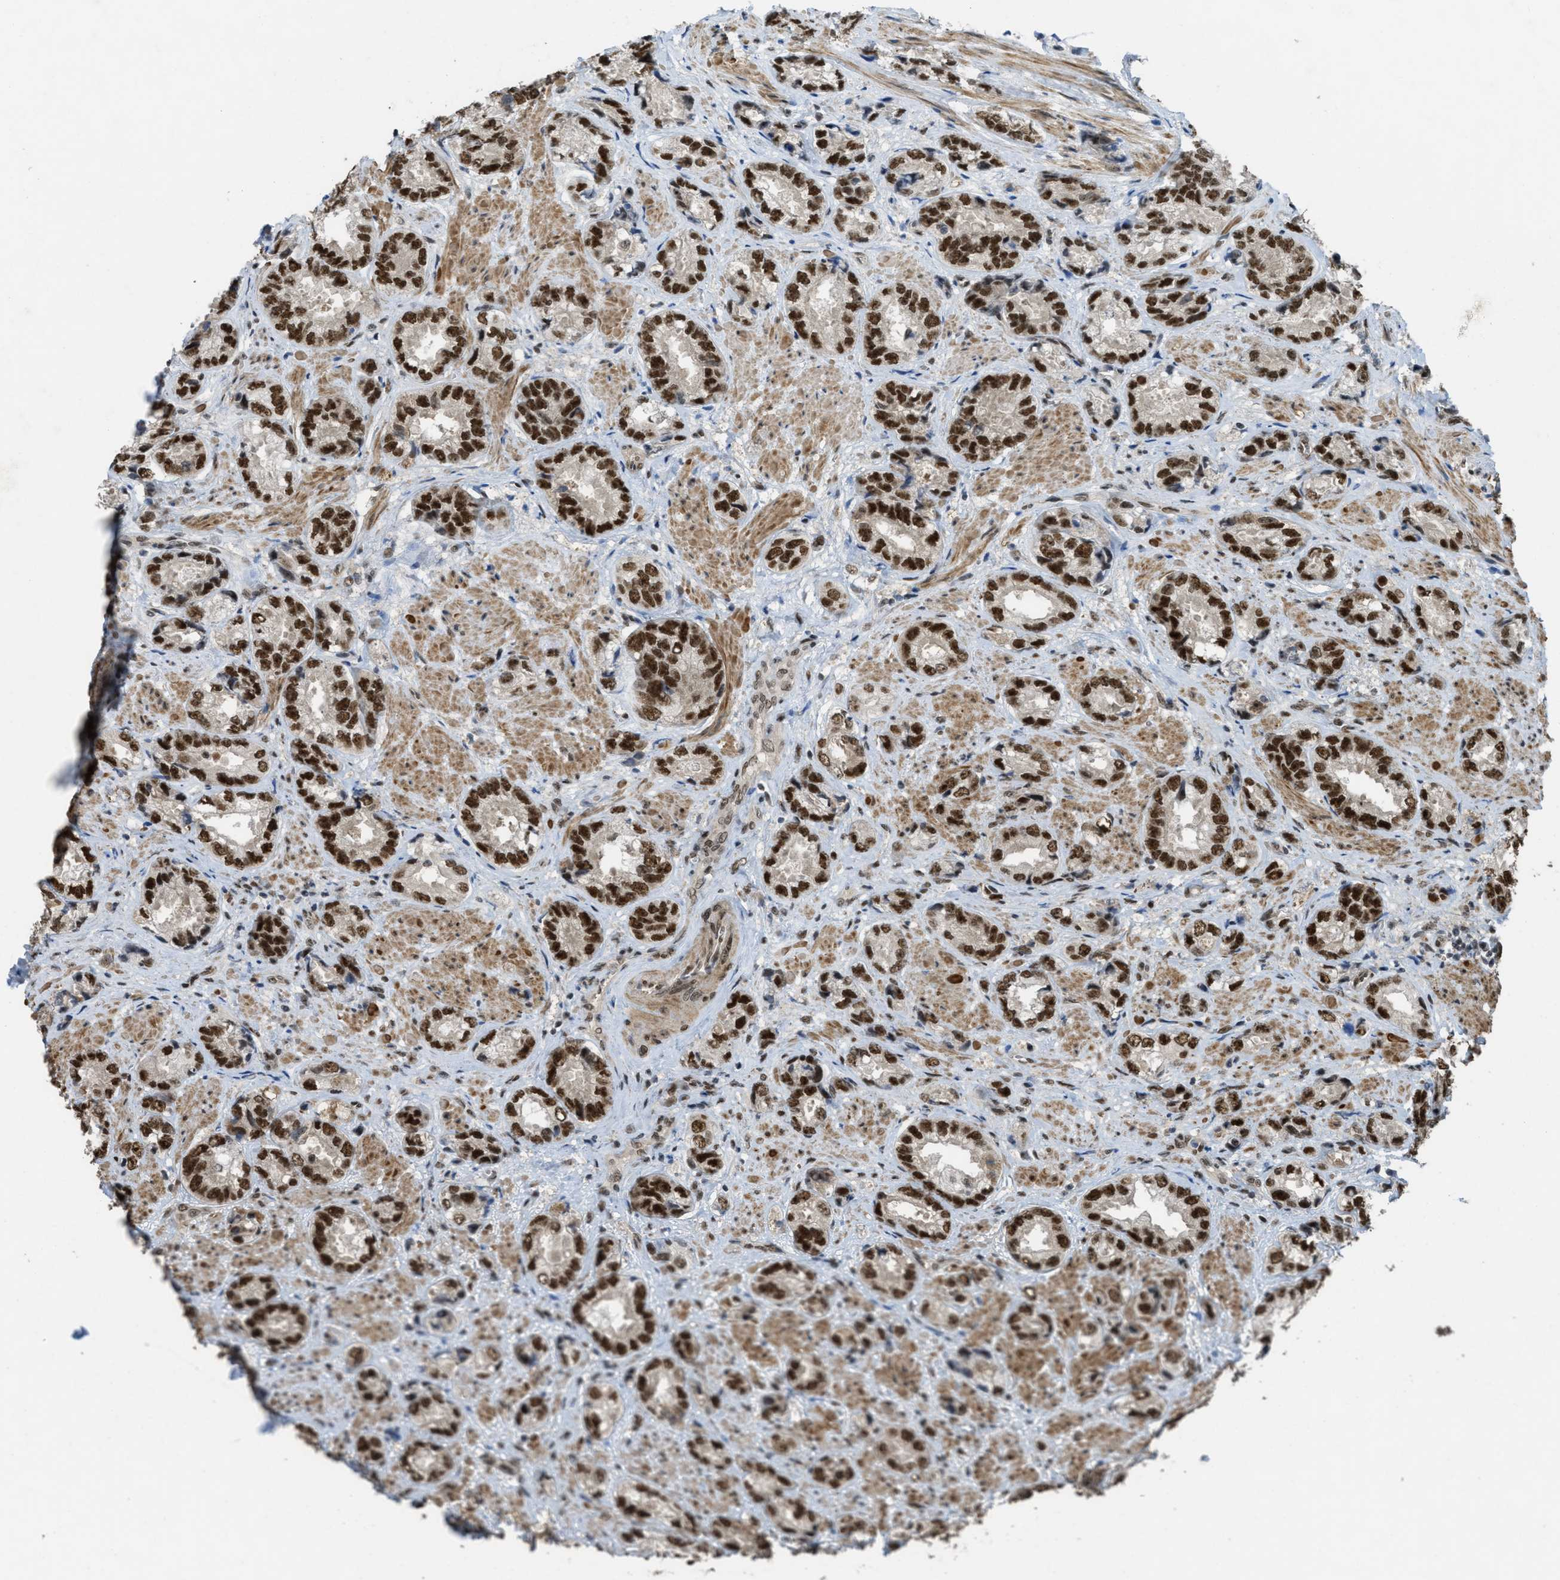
{"staining": {"intensity": "strong", "quantity": ">75%", "location": "nuclear"}, "tissue": "prostate cancer", "cell_type": "Tumor cells", "image_type": "cancer", "snomed": [{"axis": "morphology", "description": "Adenocarcinoma, High grade"}, {"axis": "topography", "description": "Prostate"}], "caption": "Approximately >75% of tumor cells in human prostate adenocarcinoma (high-grade) demonstrate strong nuclear protein positivity as visualized by brown immunohistochemical staining.", "gene": "CDT1", "patient": {"sex": "male", "age": 61}}